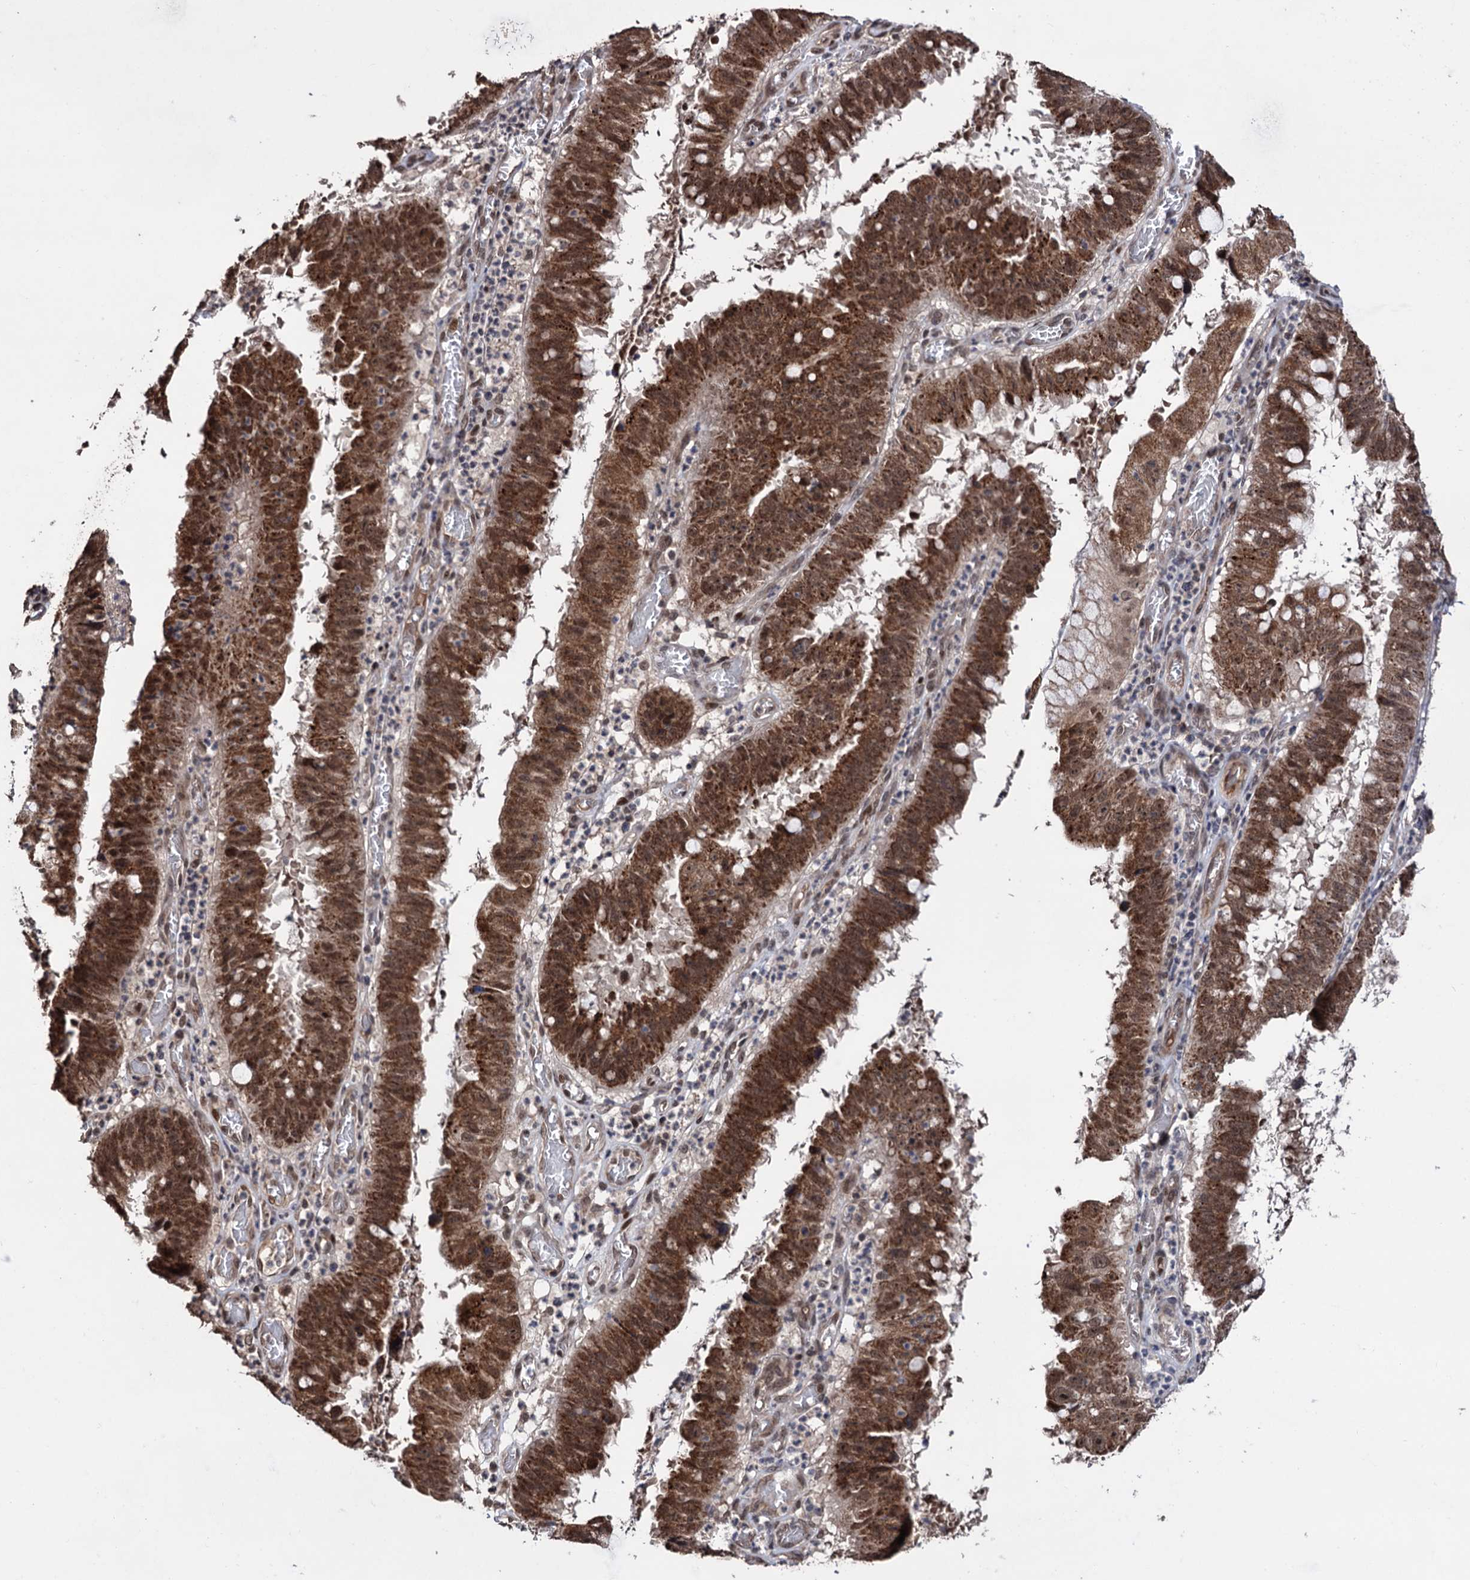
{"staining": {"intensity": "strong", "quantity": ">75%", "location": "cytoplasmic/membranous,nuclear"}, "tissue": "stomach cancer", "cell_type": "Tumor cells", "image_type": "cancer", "snomed": [{"axis": "morphology", "description": "Adenocarcinoma, NOS"}, {"axis": "topography", "description": "Stomach"}], "caption": "Stomach cancer tissue demonstrates strong cytoplasmic/membranous and nuclear expression in about >75% of tumor cells", "gene": "KLF5", "patient": {"sex": "male", "age": 59}}